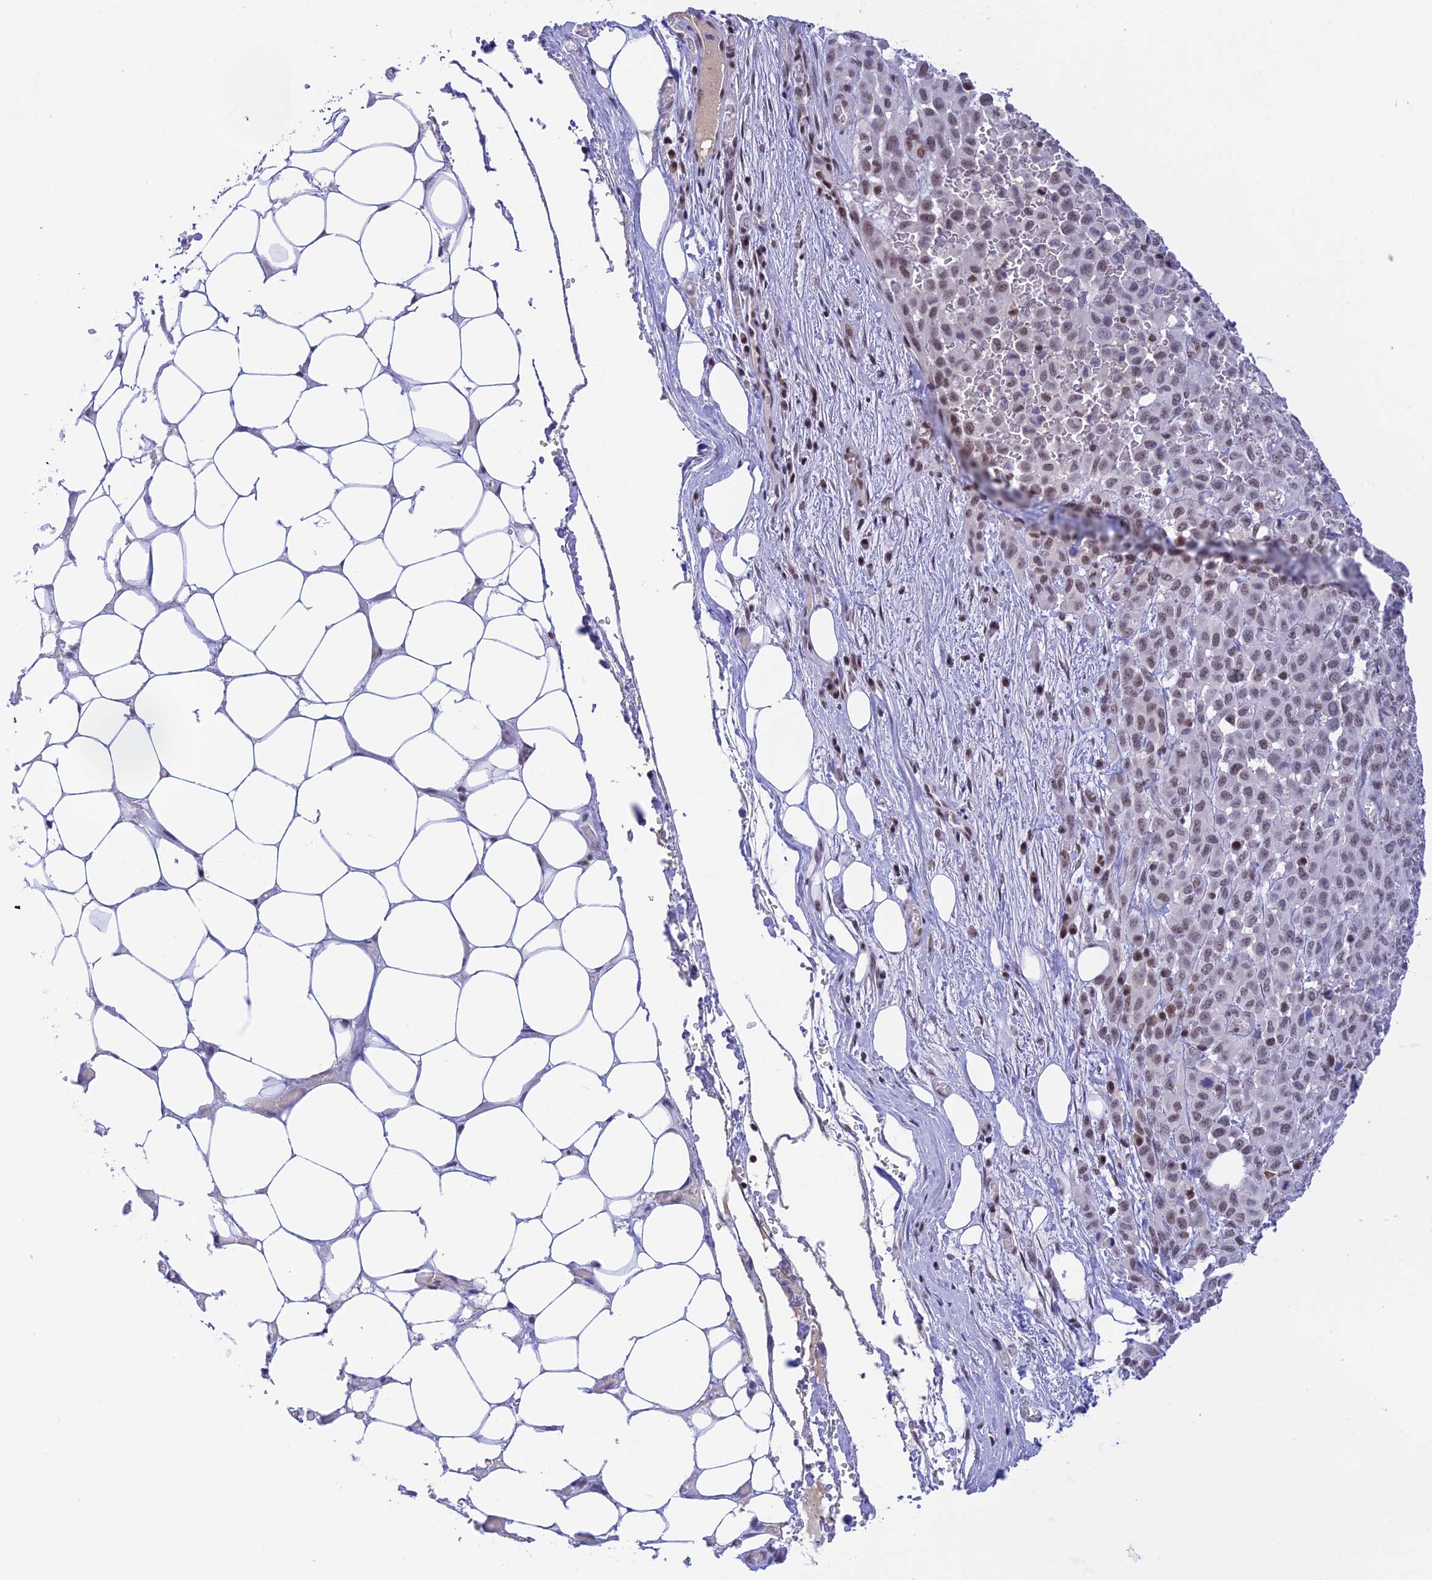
{"staining": {"intensity": "moderate", "quantity": "<25%", "location": "nuclear"}, "tissue": "melanoma", "cell_type": "Tumor cells", "image_type": "cancer", "snomed": [{"axis": "morphology", "description": "Malignant melanoma, Metastatic site"}, {"axis": "topography", "description": "Skin"}], "caption": "There is low levels of moderate nuclear staining in tumor cells of malignant melanoma (metastatic site), as demonstrated by immunohistochemical staining (brown color).", "gene": "THAP11", "patient": {"sex": "female", "age": 81}}